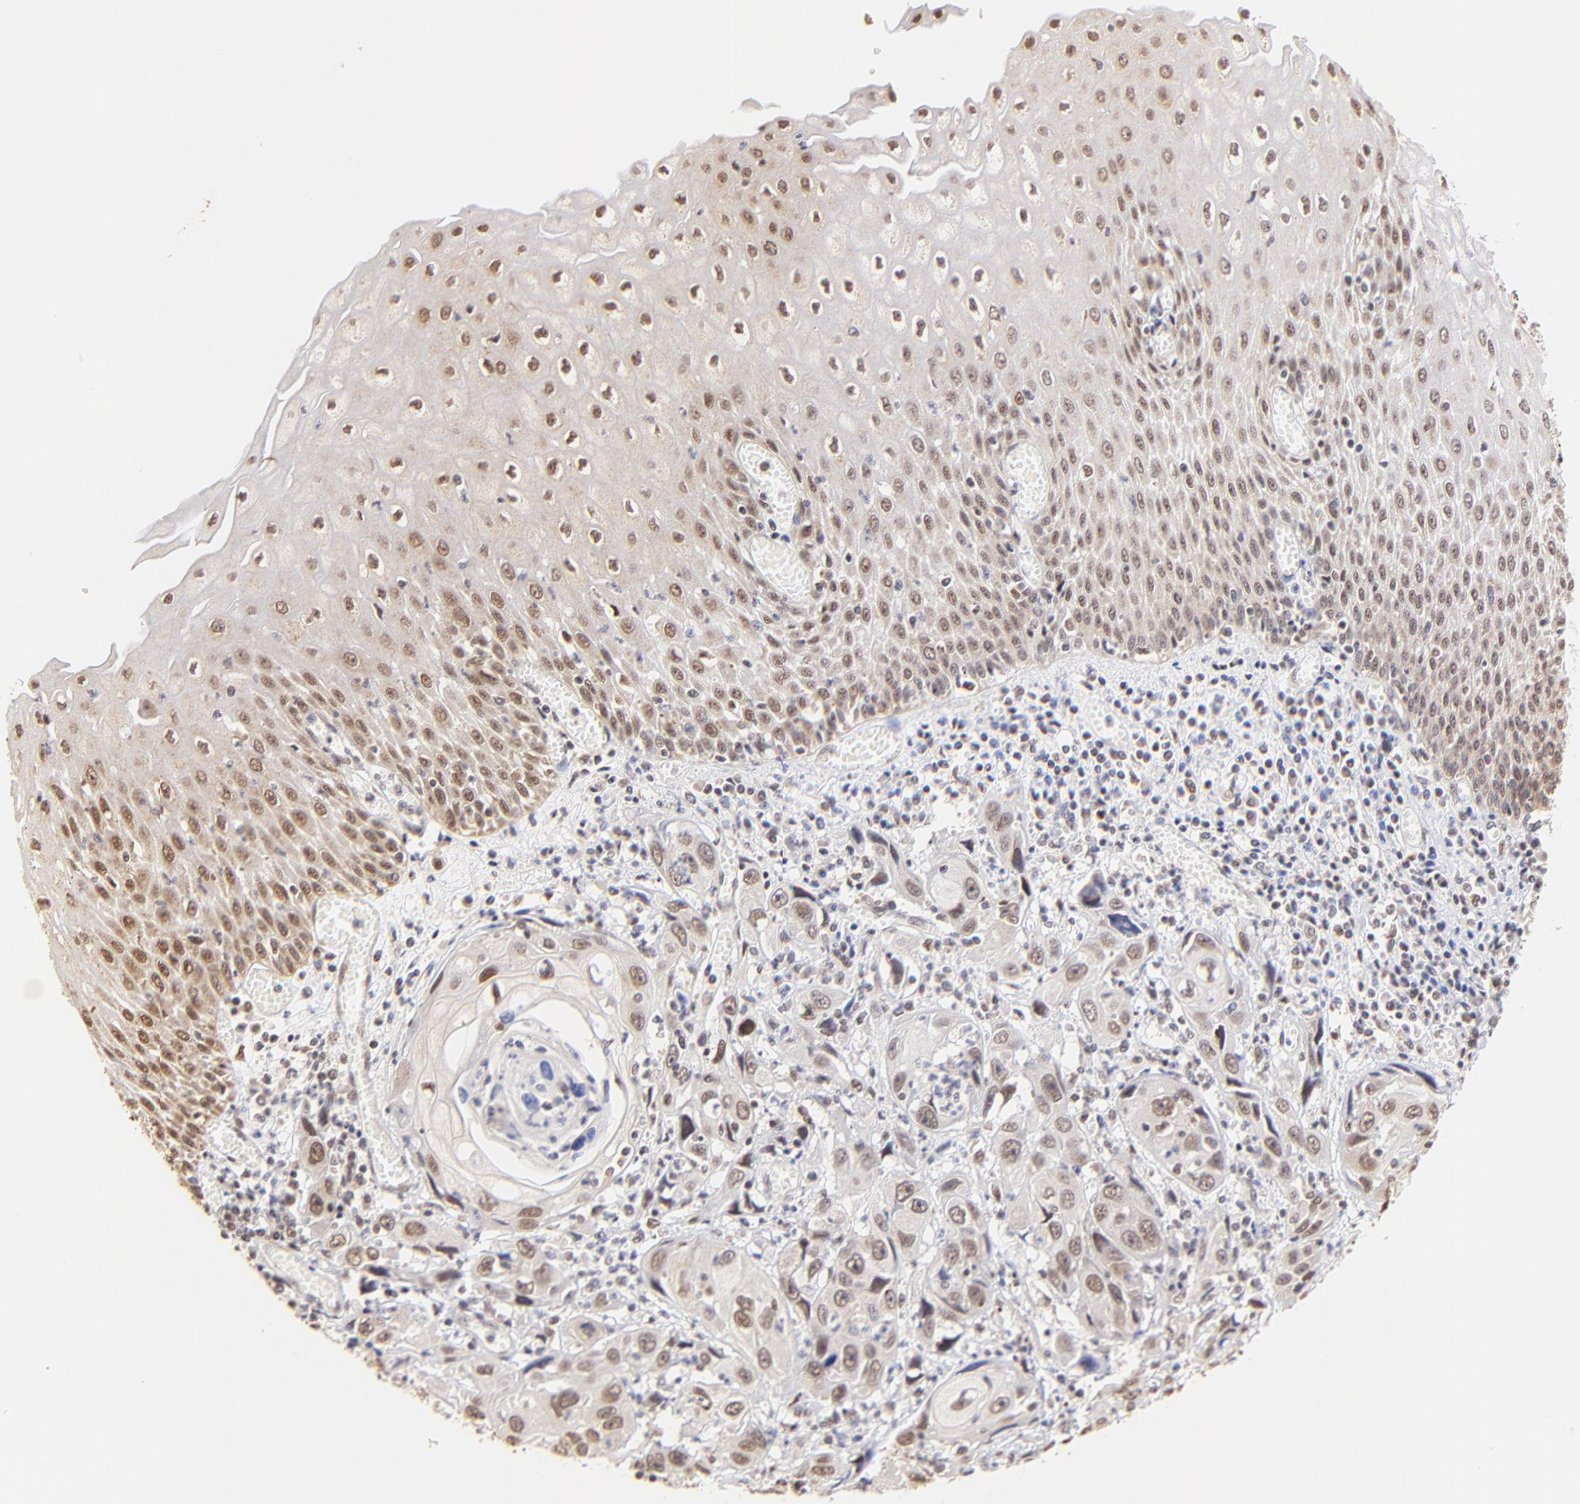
{"staining": {"intensity": "weak", "quantity": ">75%", "location": "nuclear"}, "tissue": "esophagus", "cell_type": "Squamous epithelial cells", "image_type": "normal", "snomed": [{"axis": "morphology", "description": "Normal tissue, NOS"}, {"axis": "topography", "description": "Esophagus"}], "caption": "Weak nuclear protein staining is present in approximately >75% of squamous epithelial cells in esophagus. (DAB (3,3'-diaminobenzidine) IHC with brightfield microscopy, high magnification).", "gene": "ZNF670", "patient": {"sex": "male", "age": 65}}